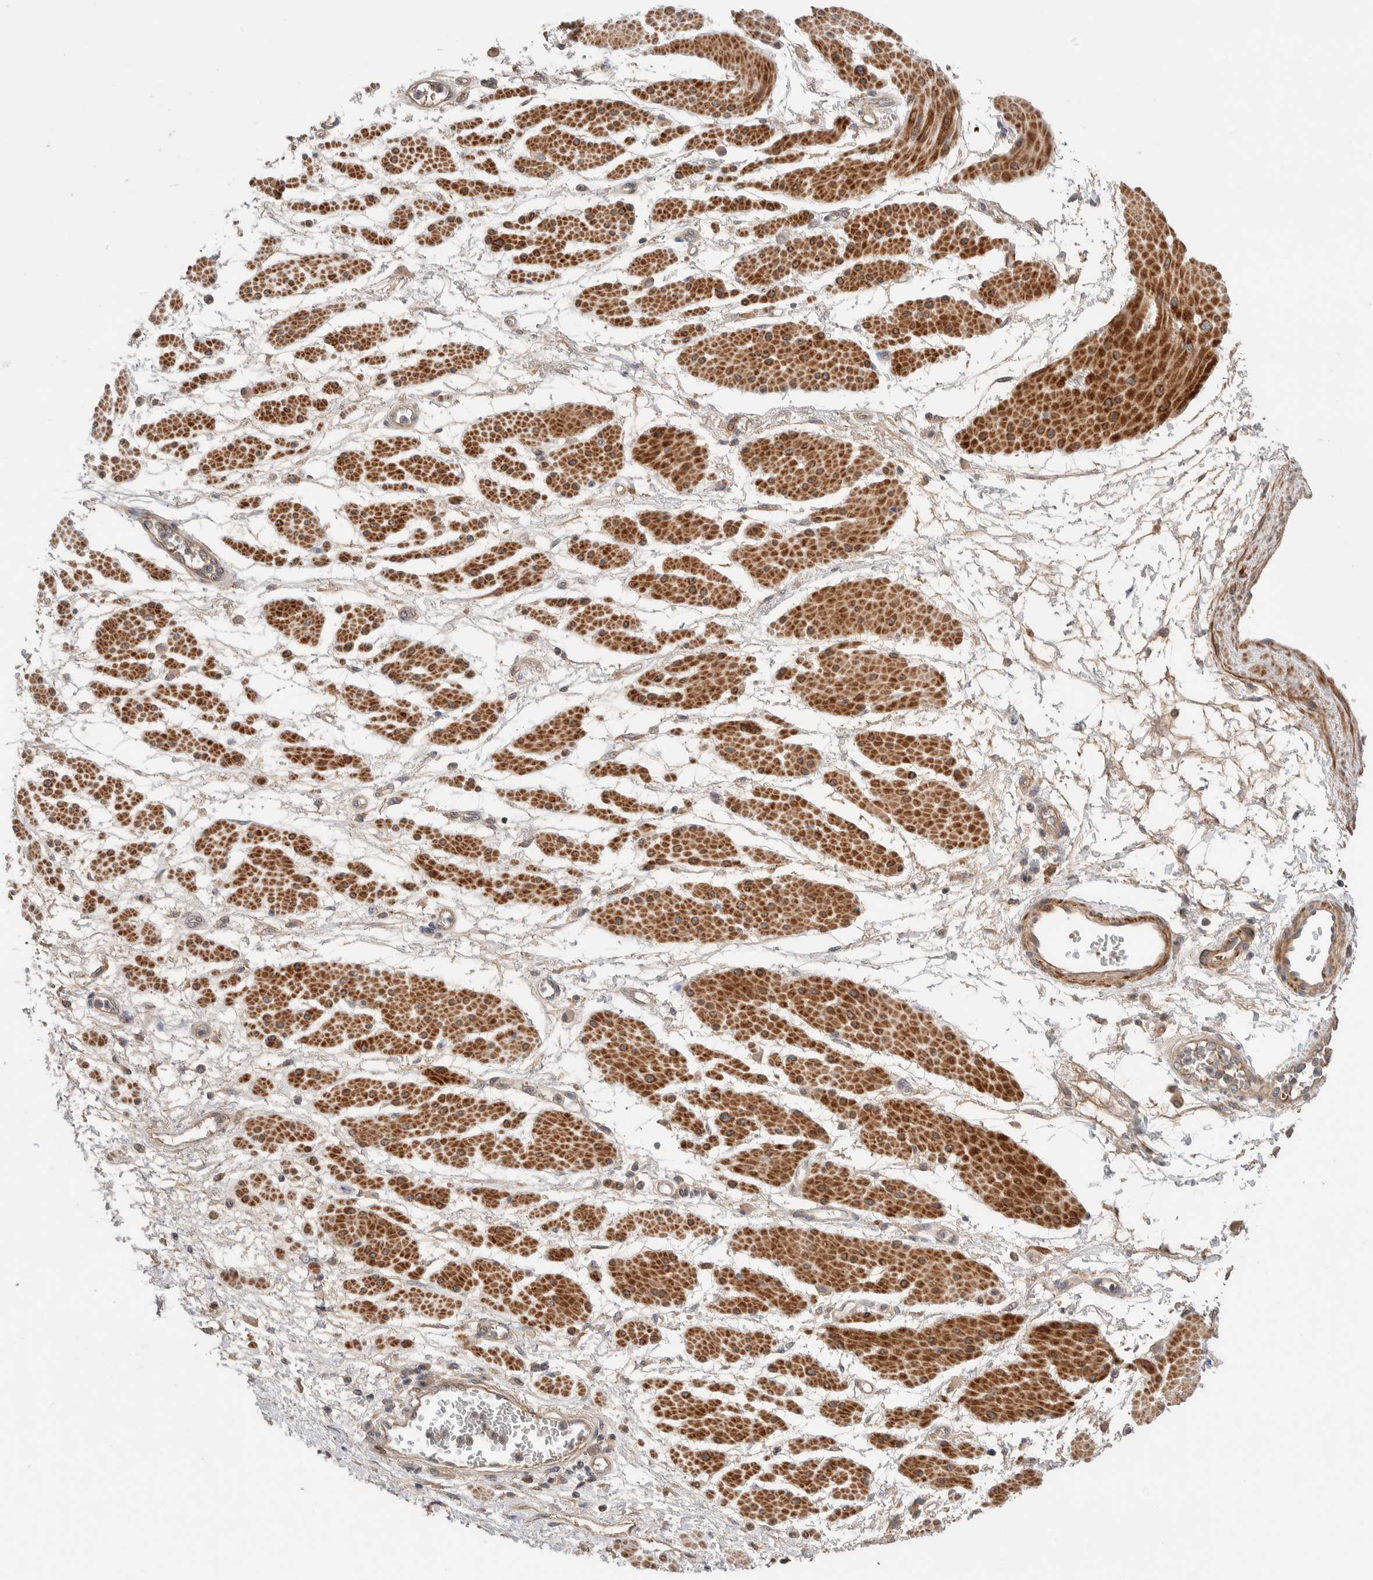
{"staining": {"intensity": "weak", "quantity": "25%-75%", "location": "cytoplasmic/membranous"}, "tissue": "esophagus", "cell_type": "Squamous epithelial cells", "image_type": "normal", "snomed": [{"axis": "morphology", "description": "Normal tissue, NOS"}, {"axis": "morphology", "description": "Squamous cell carcinoma, NOS"}, {"axis": "topography", "description": "Esophagus"}], "caption": "Immunohistochemistry (IHC) (DAB (3,3'-diaminobenzidine)) staining of benign esophagus displays weak cytoplasmic/membranous protein expression in approximately 25%-75% of squamous epithelial cells. Nuclei are stained in blue.", "gene": "WDR91", "patient": {"sex": "male", "age": 65}}